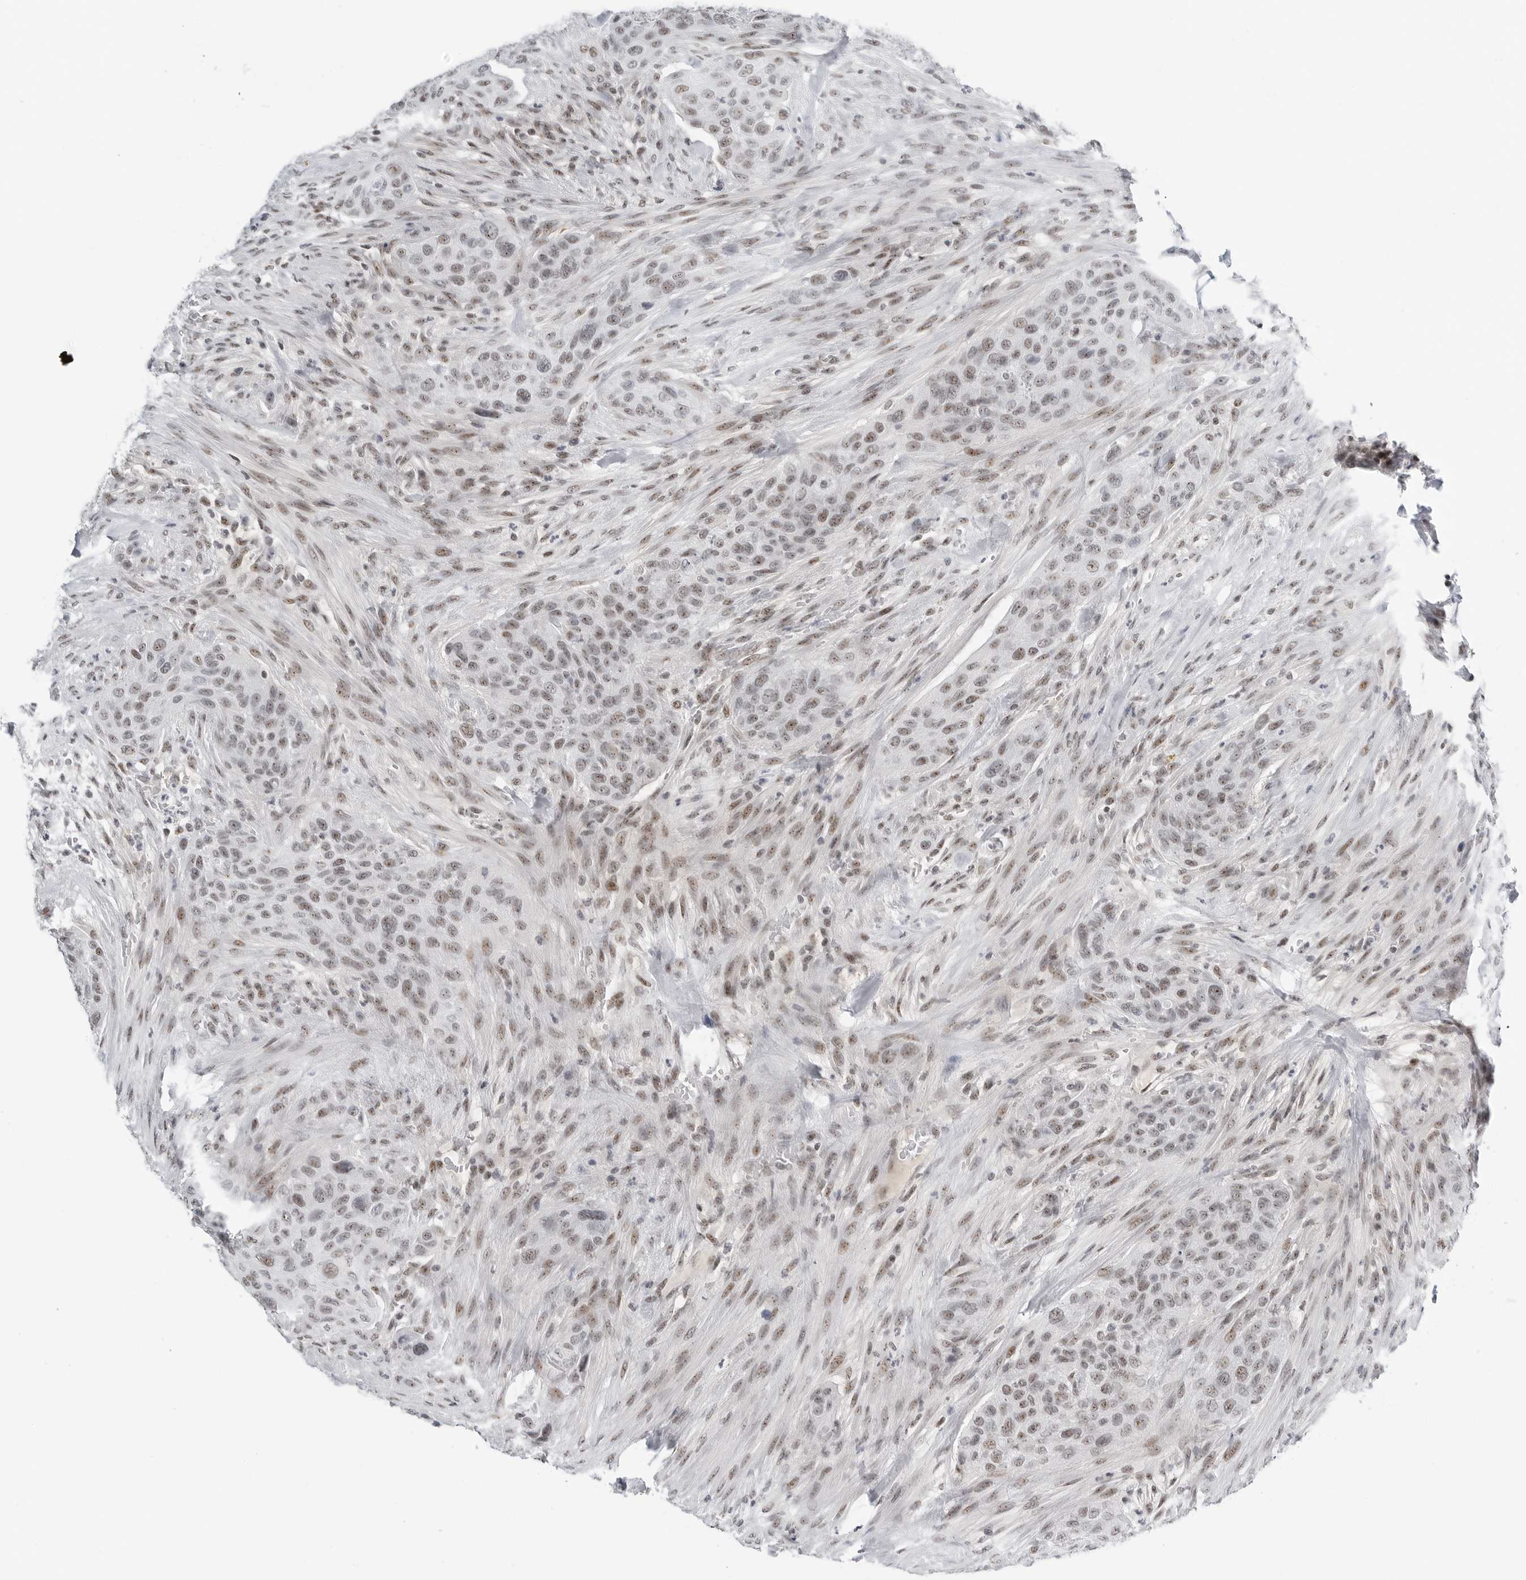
{"staining": {"intensity": "weak", "quantity": "25%-75%", "location": "nuclear"}, "tissue": "urothelial cancer", "cell_type": "Tumor cells", "image_type": "cancer", "snomed": [{"axis": "morphology", "description": "Urothelial carcinoma, High grade"}, {"axis": "topography", "description": "Urinary bladder"}], "caption": "Protein positivity by immunohistochemistry shows weak nuclear staining in about 25%-75% of tumor cells in urothelial carcinoma (high-grade). The staining was performed using DAB (3,3'-diaminobenzidine) to visualize the protein expression in brown, while the nuclei were stained in blue with hematoxylin (Magnification: 20x).", "gene": "WRAP53", "patient": {"sex": "male", "age": 35}}